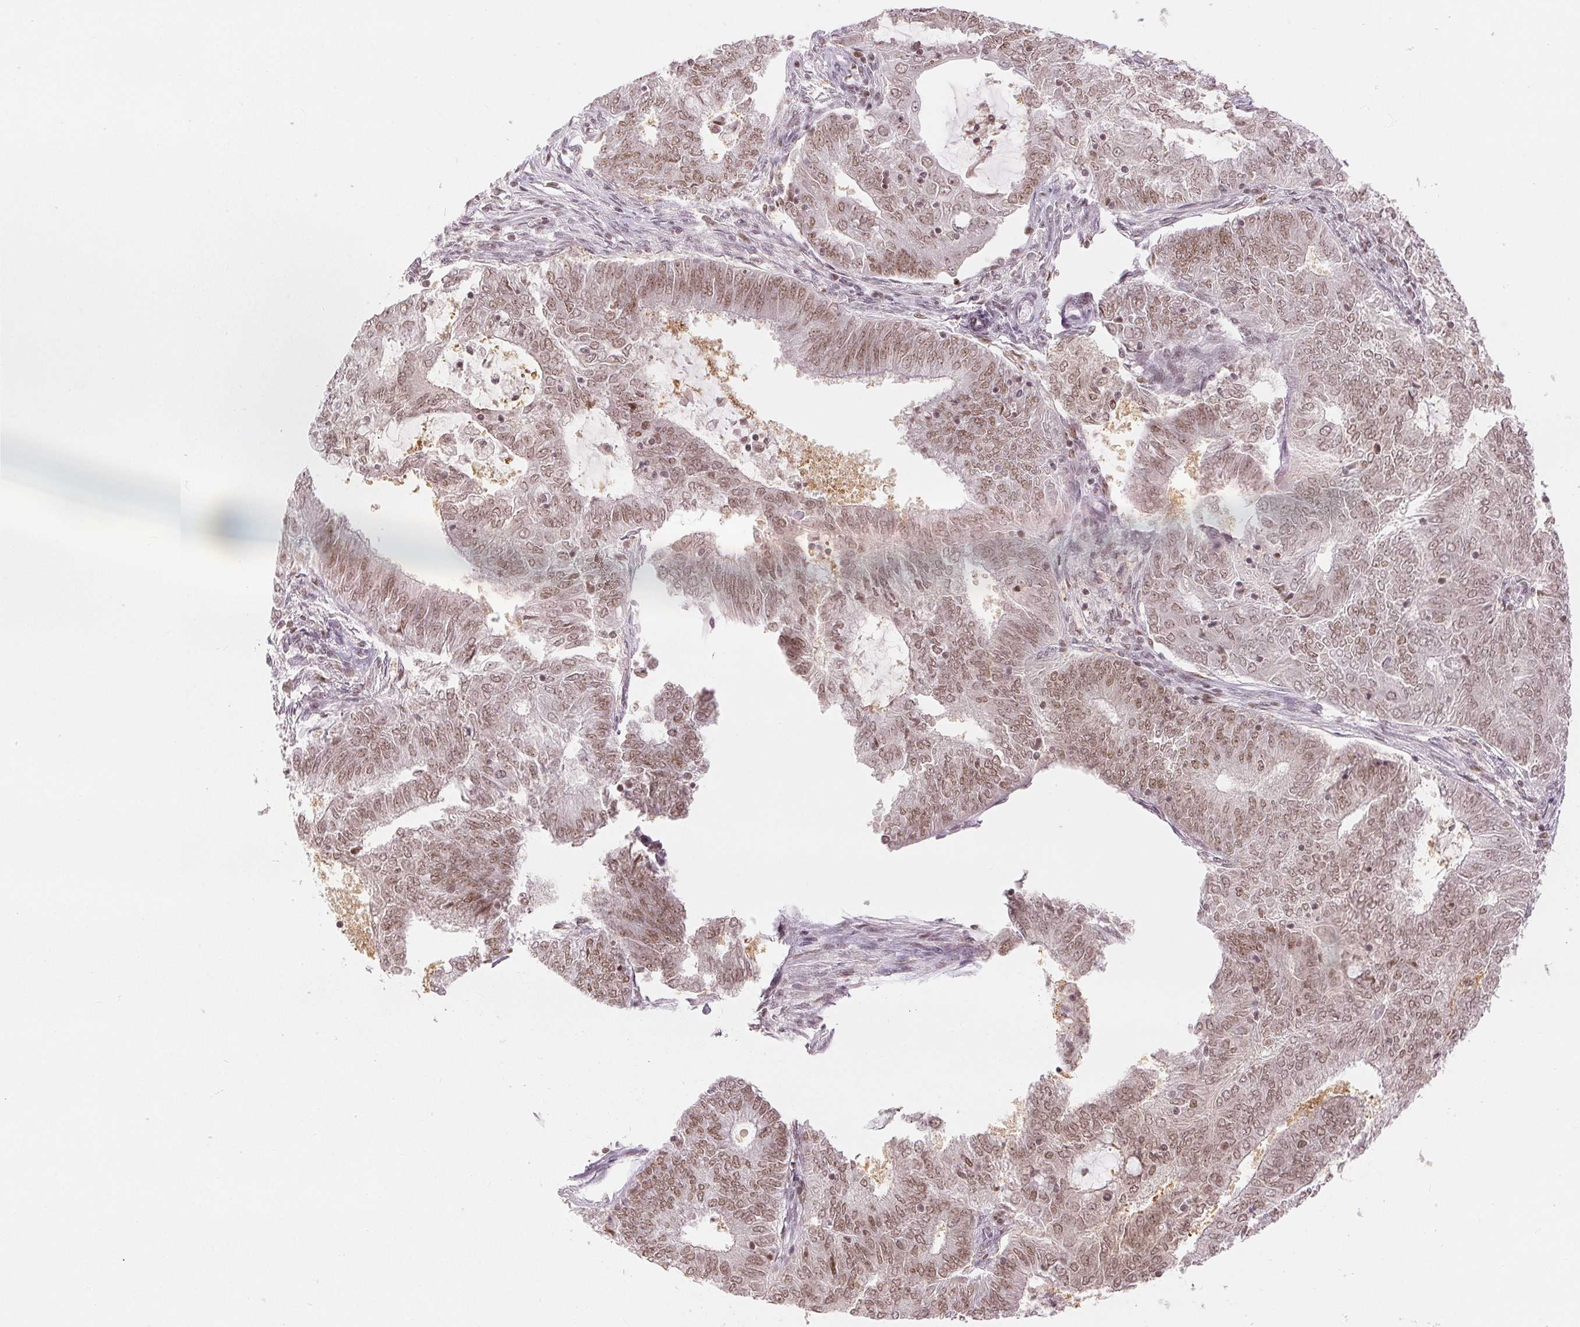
{"staining": {"intensity": "moderate", "quantity": ">75%", "location": "nuclear"}, "tissue": "endometrial cancer", "cell_type": "Tumor cells", "image_type": "cancer", "snomed": [{"axis": "morphology", "description": "Adenocarcinoma, NOS"}, {"axis": "topography", "description": "Endometrium"}], "caption": "A brown stain highlights moderate nuclear expression of a protein in human adenocarcinoma (endometrial) tumor cells.", "gene": "DEK", "patient": {"sex": "female", "age": 62}}